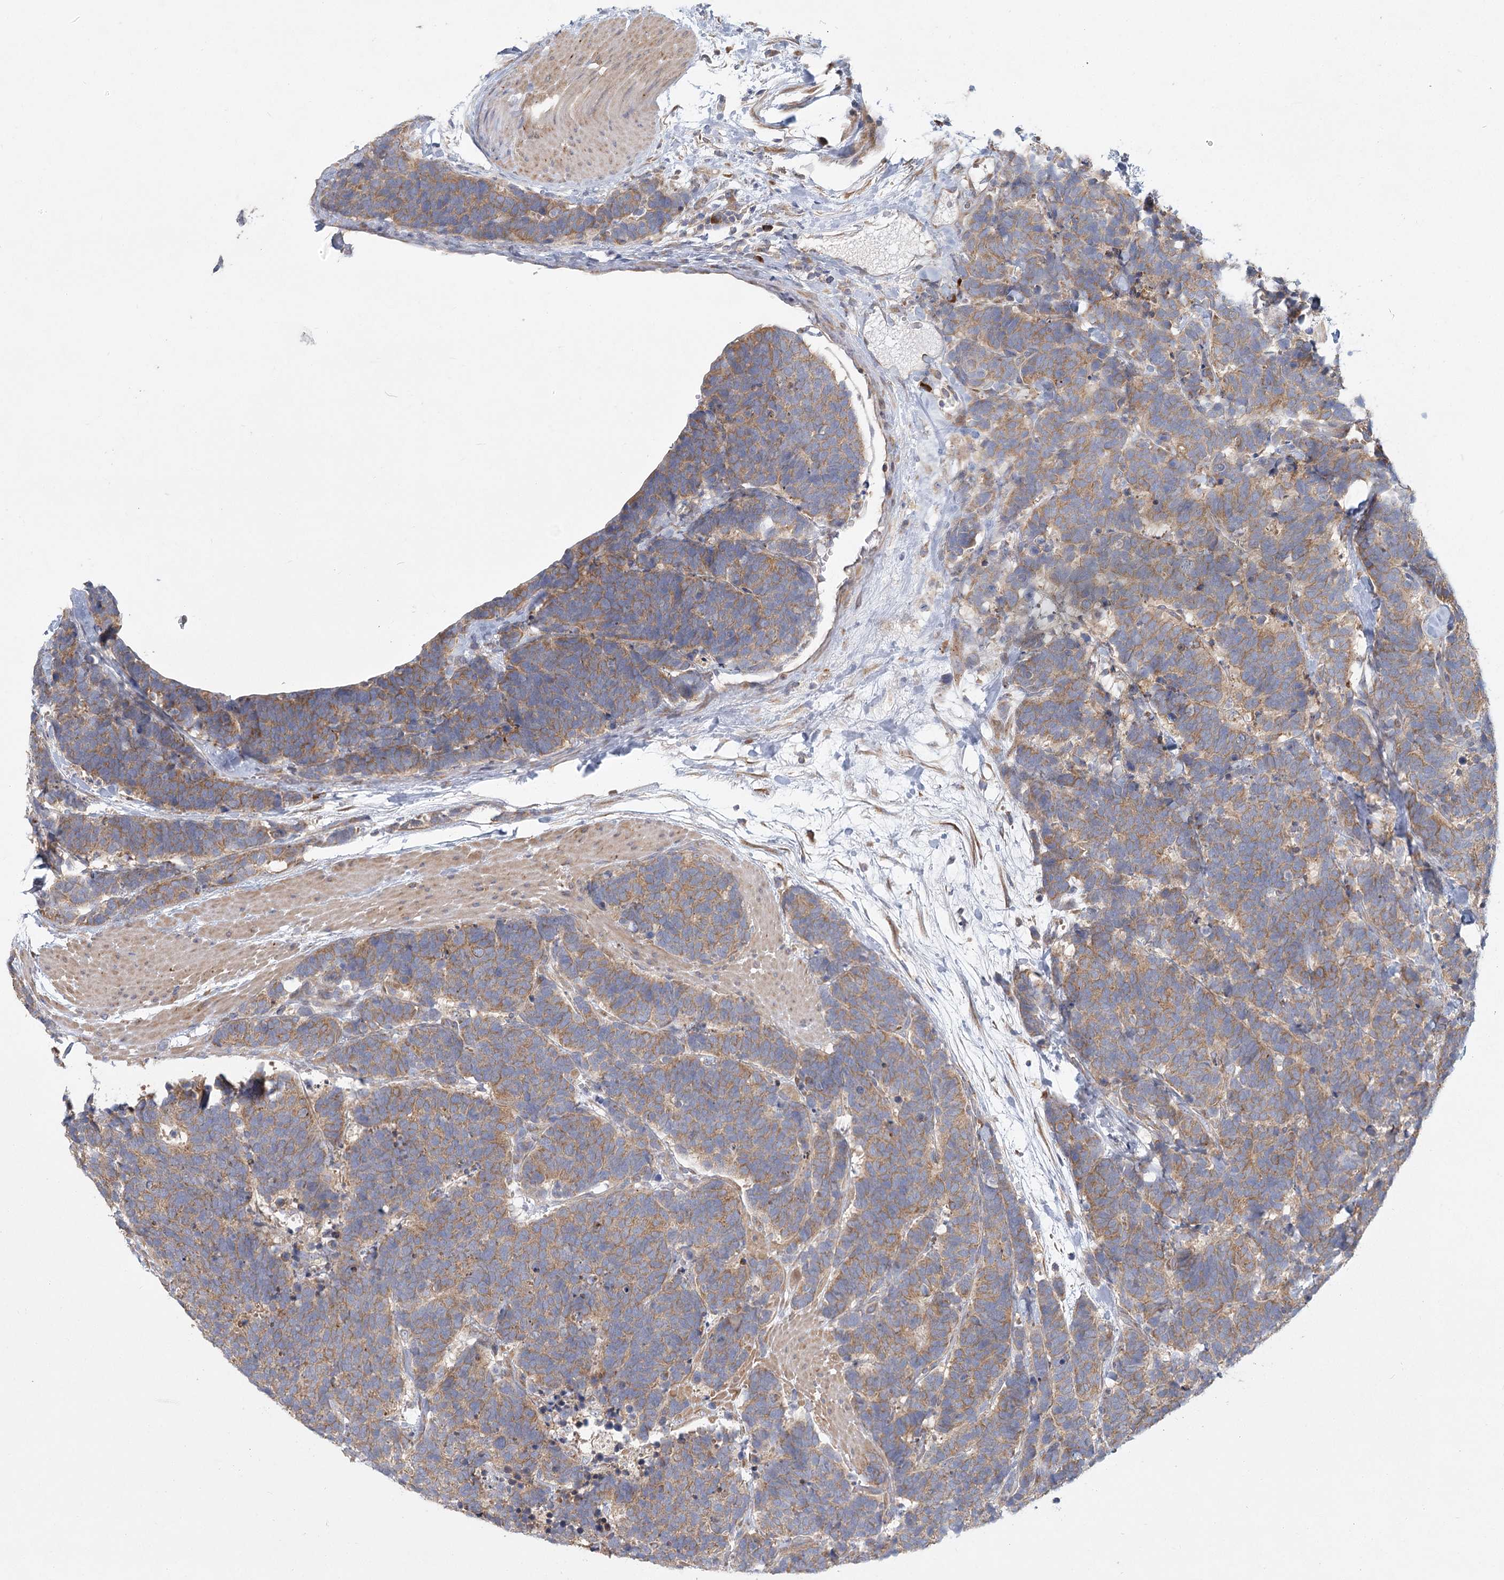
{"staining": {"intensity": "moderate", "quantity": ">75%", "location": "cytoplasmic/membranous"}, "tissue": "carcinoid", "cell_type": "Tumor cells", "image_type": "cancer", "snomed": [{"axis": "morphology", "description": "Carcinoma, NOS"}, {"axis": "morphology", "description": "Carcinoid, malignant, NOS"}, {"axis": "topography", "description": "Urinary bladder"}], "caption": "Protein analysis of carcinoma tissue demonstrates moderate cytoplasmic/membranous staining in approximately >75% of tumor cells.", "gene": "CNTLN", "patient": {"sex": "male", "age": 57}}